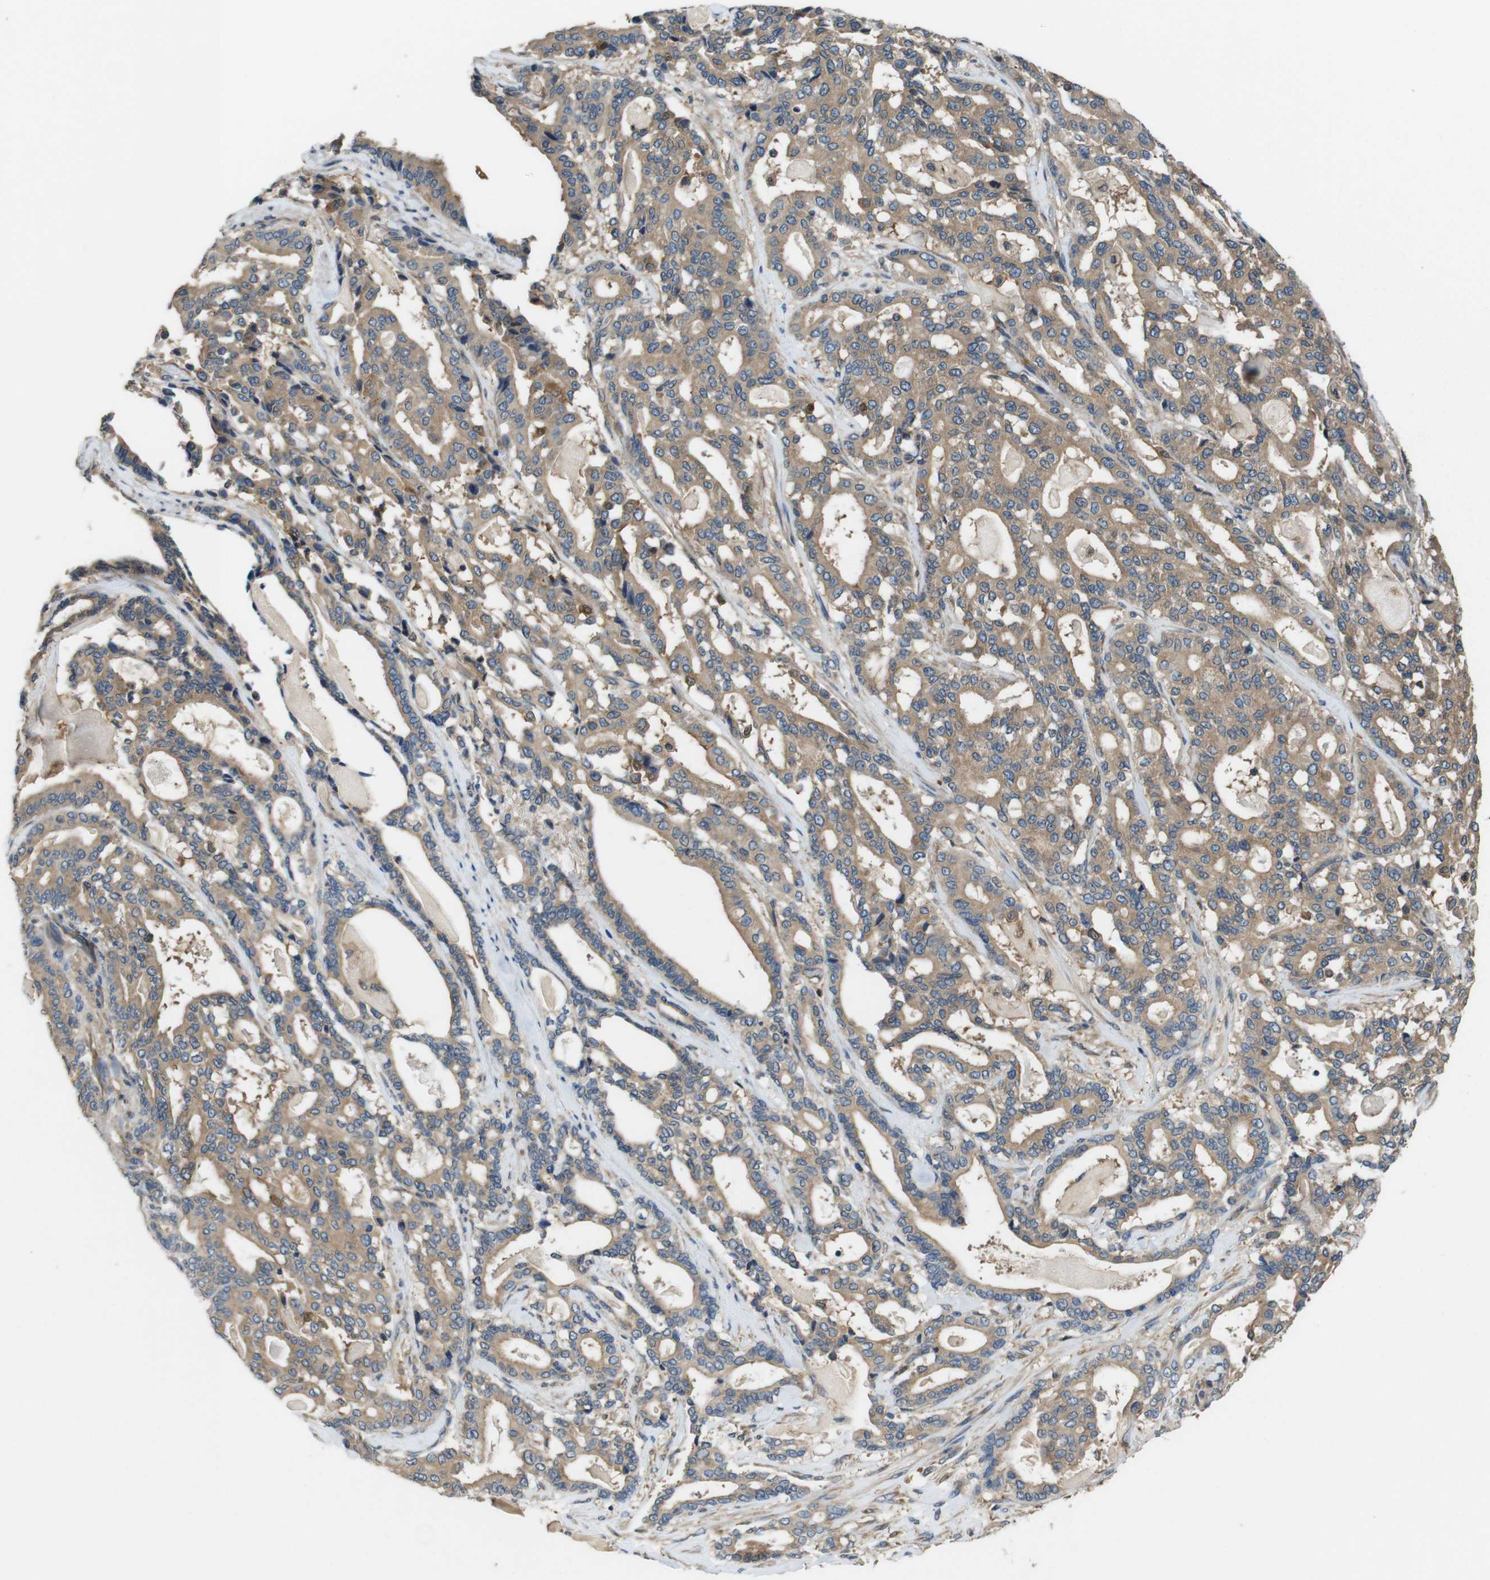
{"staining": {"intensity": "moderate", "quantity": ">75%", "location": "cytoplasmic/membranous"}, "tissue": "pancreatic cancer", "cell_type": "Tumor cells", "image_type": "cancer", "snomed": [{"axis": "morphology", "description": "Adenocarcinoma, NOS"}, {"axis": "topography", "description": "Pancreas"}], "caption": "Moderate cytoplasmic/membranous positivity is present in approximately >75% of tumor cells in pancreatic cancer. Nuclei are stained in blue.", "gene": "DCTN1", "patient": {"sex": "male", "age": 63}}